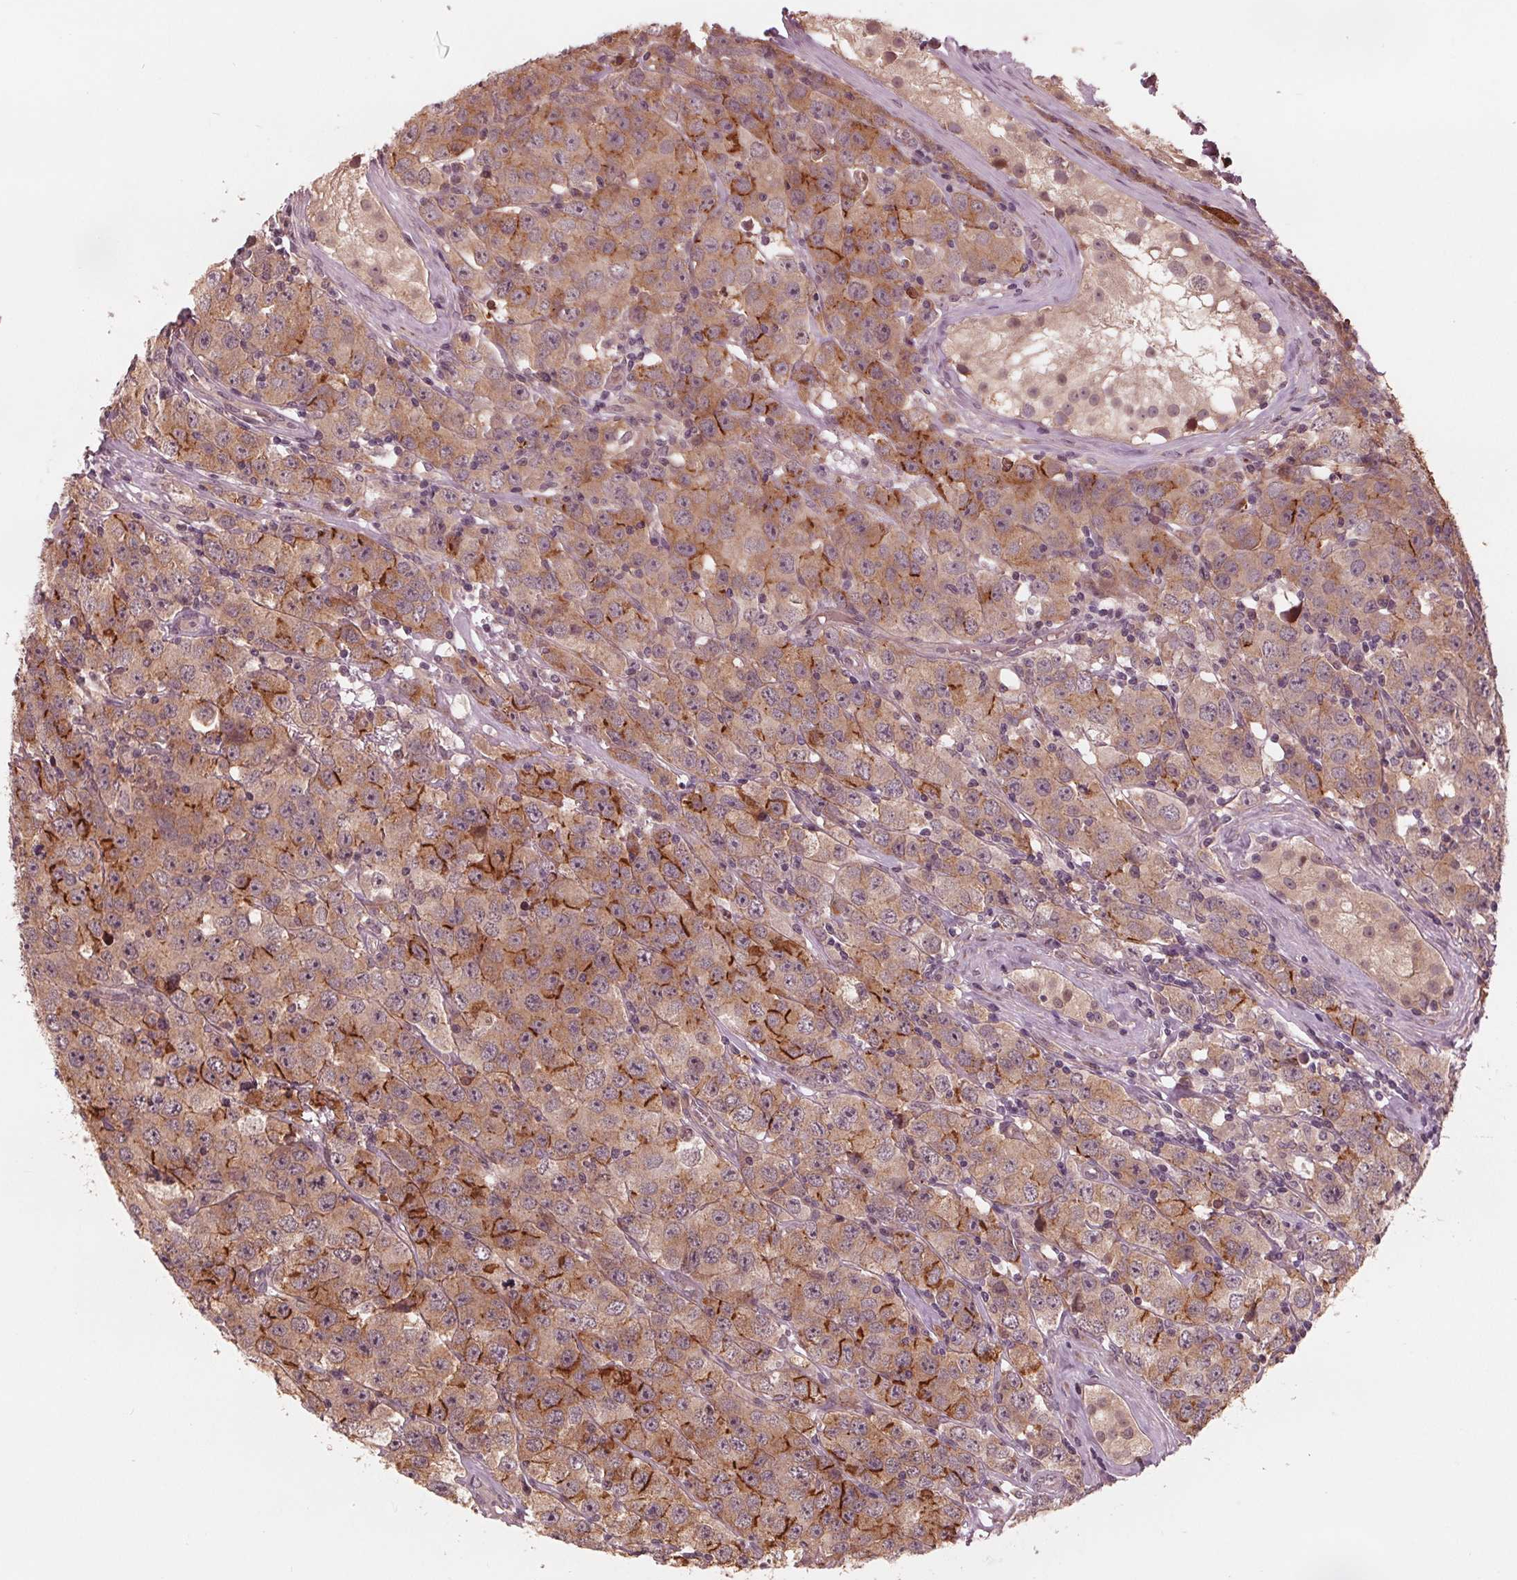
{"staining": {"intensity": "moderate", "quantity": ">75%", "location": "cytoplasmic/membranous"}, "tissue": "testis cancer", "cell_type": "Tumor cells", "image_type": "cancer", "snomed": [{"axis": "morphology", "description": "Seminoma, NOS"}, {"axis": "topography", "description": "Testis"}], "caption": "DAB immunohistochemical staining of seminoma (testis) demonstrates moderate cytoplasmic/membranous protein staining in approximately >75% of tumor cells. (Stains: DAB (3,3'-diaminobenzidine) in brown, nuclei in blue, Microscopy: brightfield microscopy at high magnification).", "gene": "ZNF471", "patient": {"sex": "male", "age": 52}}